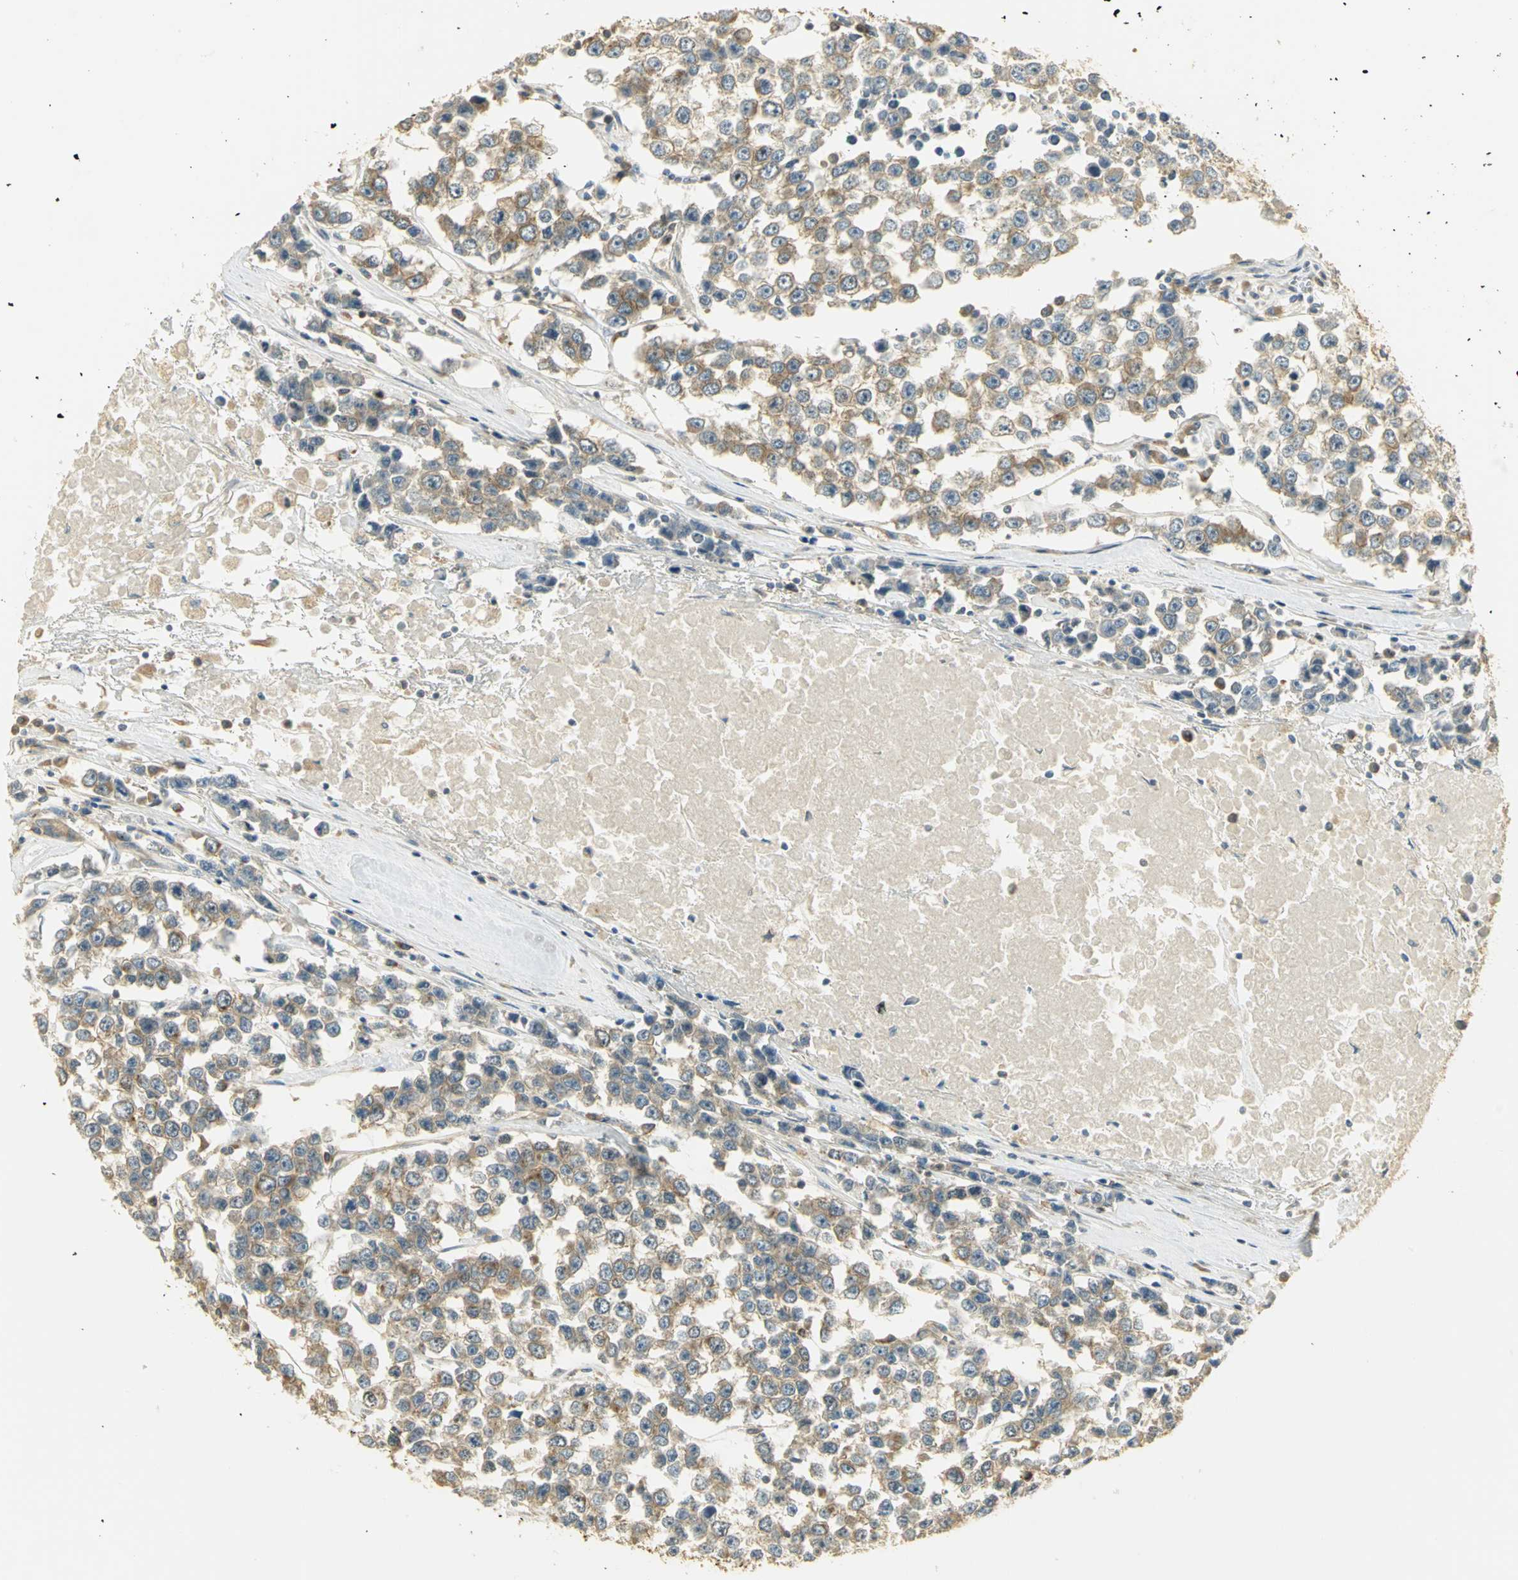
{"staining": {"intensity": "moderate", "quantity": ">75%", "location": "cytoplasmic/membranous"}, "tissue": "testis cancer", "cell_type": "Tumor cells", "image_type": "cancer", "snomed": [{"axis": "morphology", "description": "Seminoma, NOS"}, {"axis": "morphology", "description": "Carcinoma, Embryonal, NOS"}, {"axis": "topography", "description": "Testis"}], "caption": "There is medium levels of moderate cytoplasmic/membranous expression in tumor cells of seminoma (testis), as demonstrated by immunohistochemical staining (brown color).", "gene": "RARS1", "patient": {"sex": "male", "age": 52}}